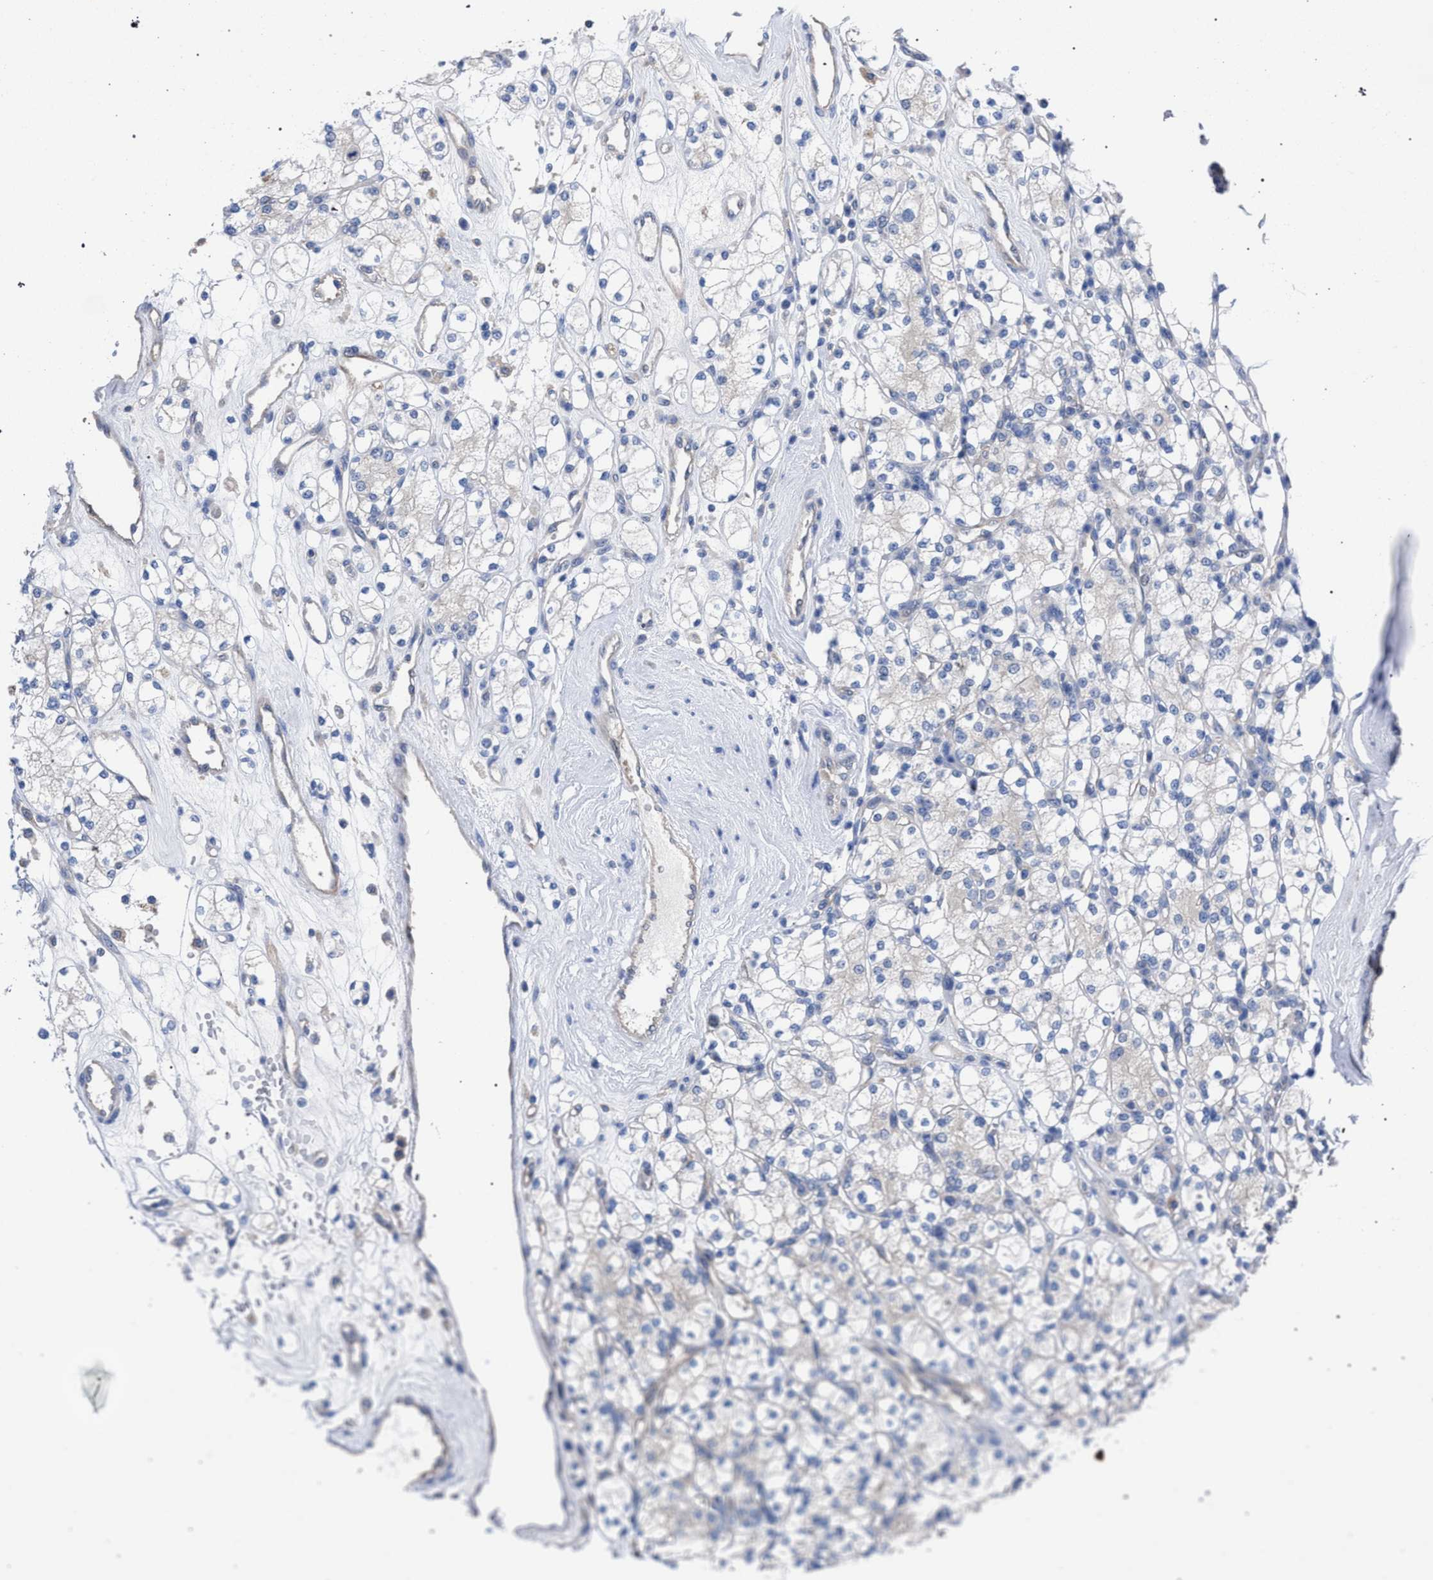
{"staining": {"intensity": "negative", "quantity": "none", "location": "none"}, "tissue": "renal cancer", "cell_type": "Tumor cells", "image_type": "cancer", "snomed": [{"axis": "morphology", "description": "Adenocarcinoma, NOS"}, {"axis": "topography", "description": "Kidney"}], "caption": "Micrograph shows no significant protein expression in tumor cells of renal cancer (adenocarcinoma).", "gene": "GMPR", "patient": {"sex": "male", "age": 77}}